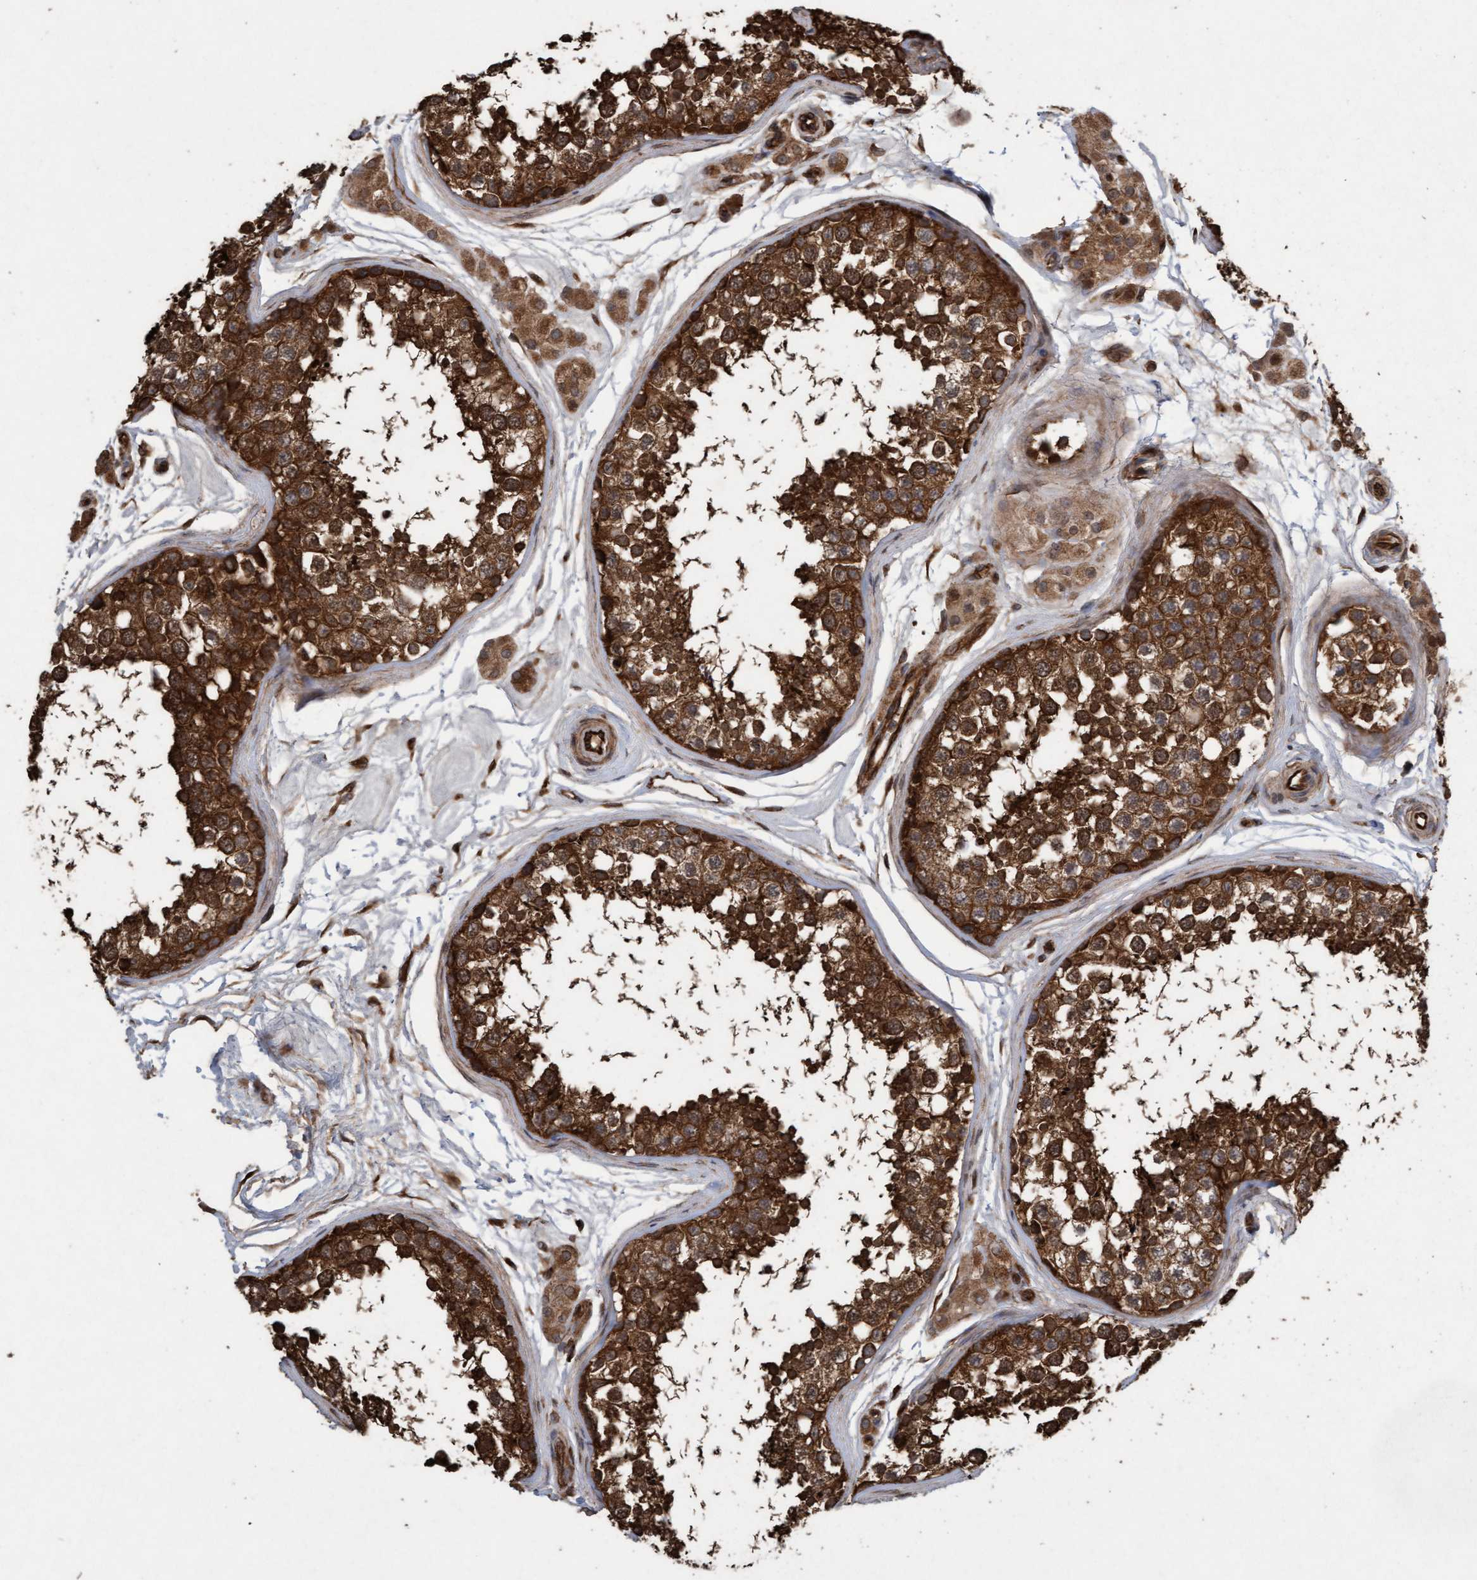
{"staining": {"intensity": "strong", "quantity": ">75%", "location": "cytoplasmic/membranous"}, "tissue": "testis", "cell_type": "Cells in seminiferous ducts", "image_type": "normal", "snomed": [{"axis": "morphology", "description": "Normal tissue, NOS"}, {"axis": "topography", "description": "Testis"}], "caption": "Immunohistochemical staining of normal human testis reveals strong cytoplasmic/membranous protein expression in about >75% of cells in seminiferous ducts.", "gene": "CDC42EP4", "patient": {"sex": "male", "age": 56}}